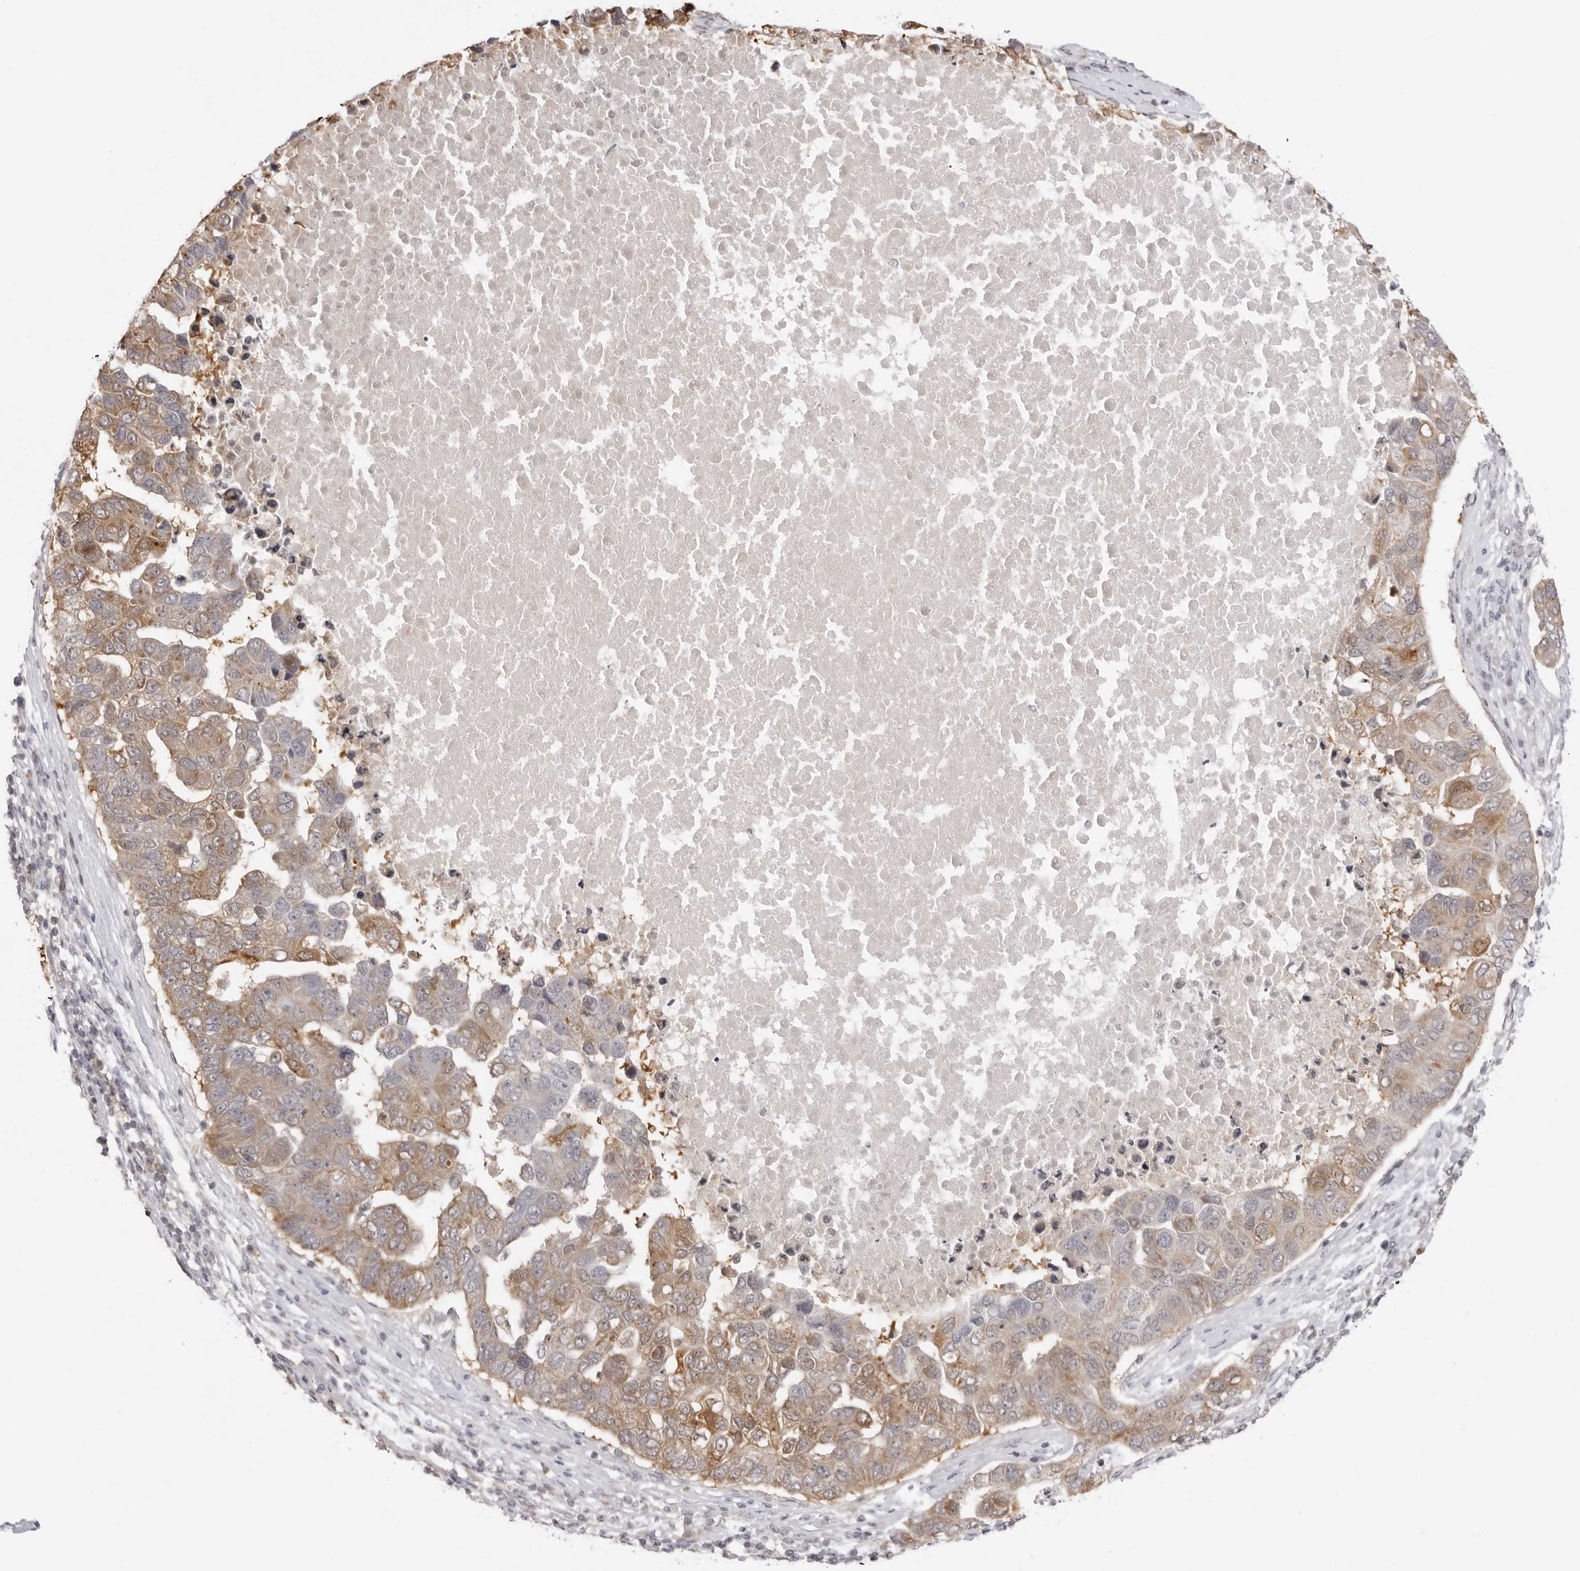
{"staining": {"intensity": "moderate", "quantity": ">75%", "location": "cytoplasmic/membranous"}, "tissue": "pancreatic cancer", "cell_type": "Tumor cells", "image_type": "cancer", "snomed": [{"axis": "morphology", "description": "Adenocarcinoma, NOS"}, {"axis": "topography", "description": "Pancreas"}], "caption": "Human pancreatic adenocarcinoma stained with a protein marker demonstrates moderate staining in tumor cells.", "gene": "FDPS", "patient": {"sex": "female", "age": 61}}